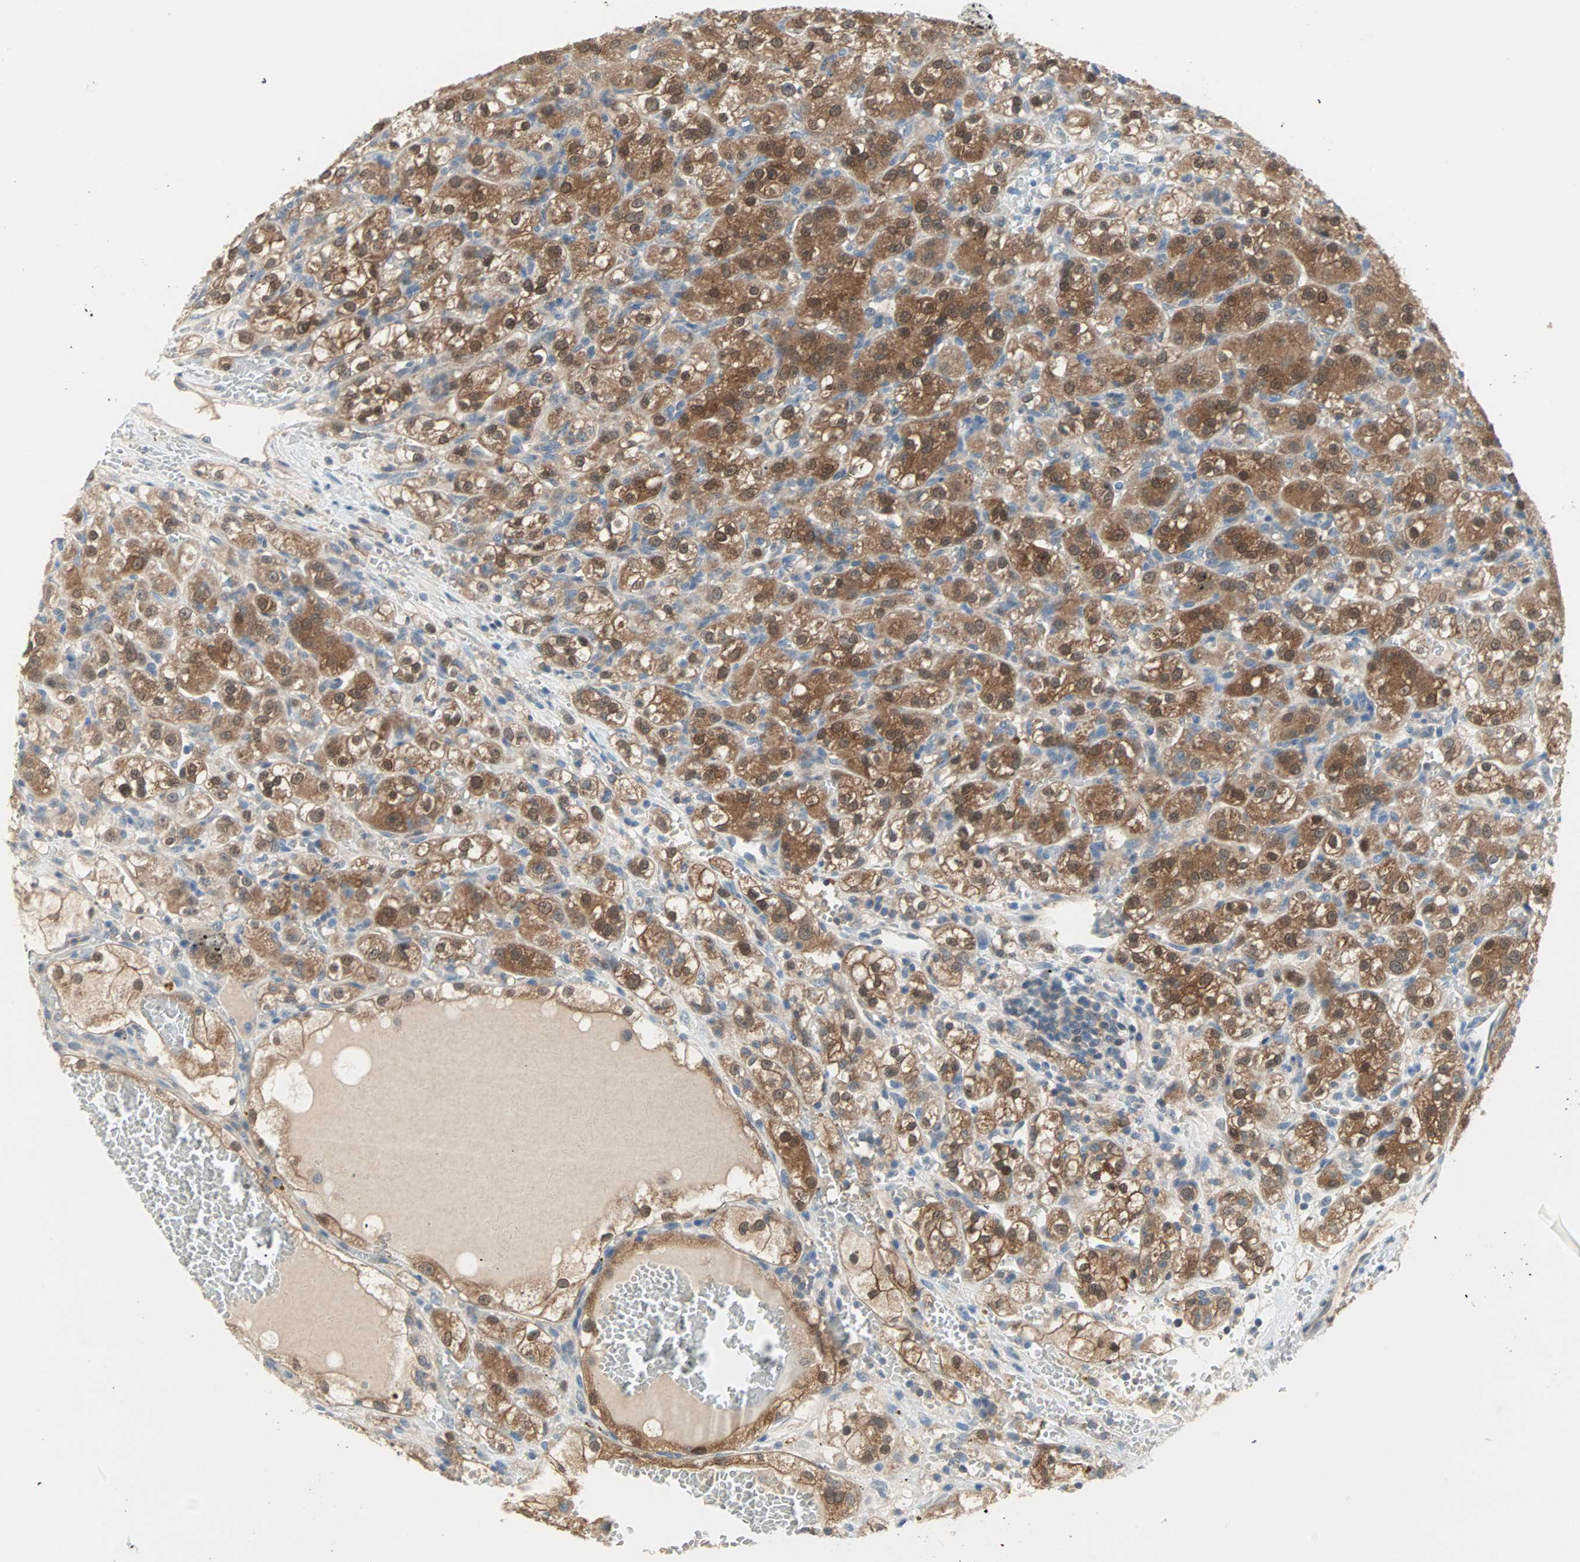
{"staining": {"intensity": "strong", "quantity": ">75%", "location": "cytoplasmic/membranous,nuclear"}, "tissue": "renal cancer", "cell_type": "Tumor cells", "image_type": "cancer", "snomed": [{"axis": "morphology", "description": "Normal tissue, NOS"}, {"axis": "morphology", "description": "Adenocarcinoma, NOS"}, {"axis": "topography", "description": "Kidney"}], "caption": "IHC of human renal cancer (adenocarcinoma) displays high levels of strong cytoplasmic/membranous and nuclear positivity in about >75% of tumor cells. (Brightfield microscopy of DAB IHC at high magnification).", "gene": "MPI", "patient": {"sex": "male", "age": 61}}